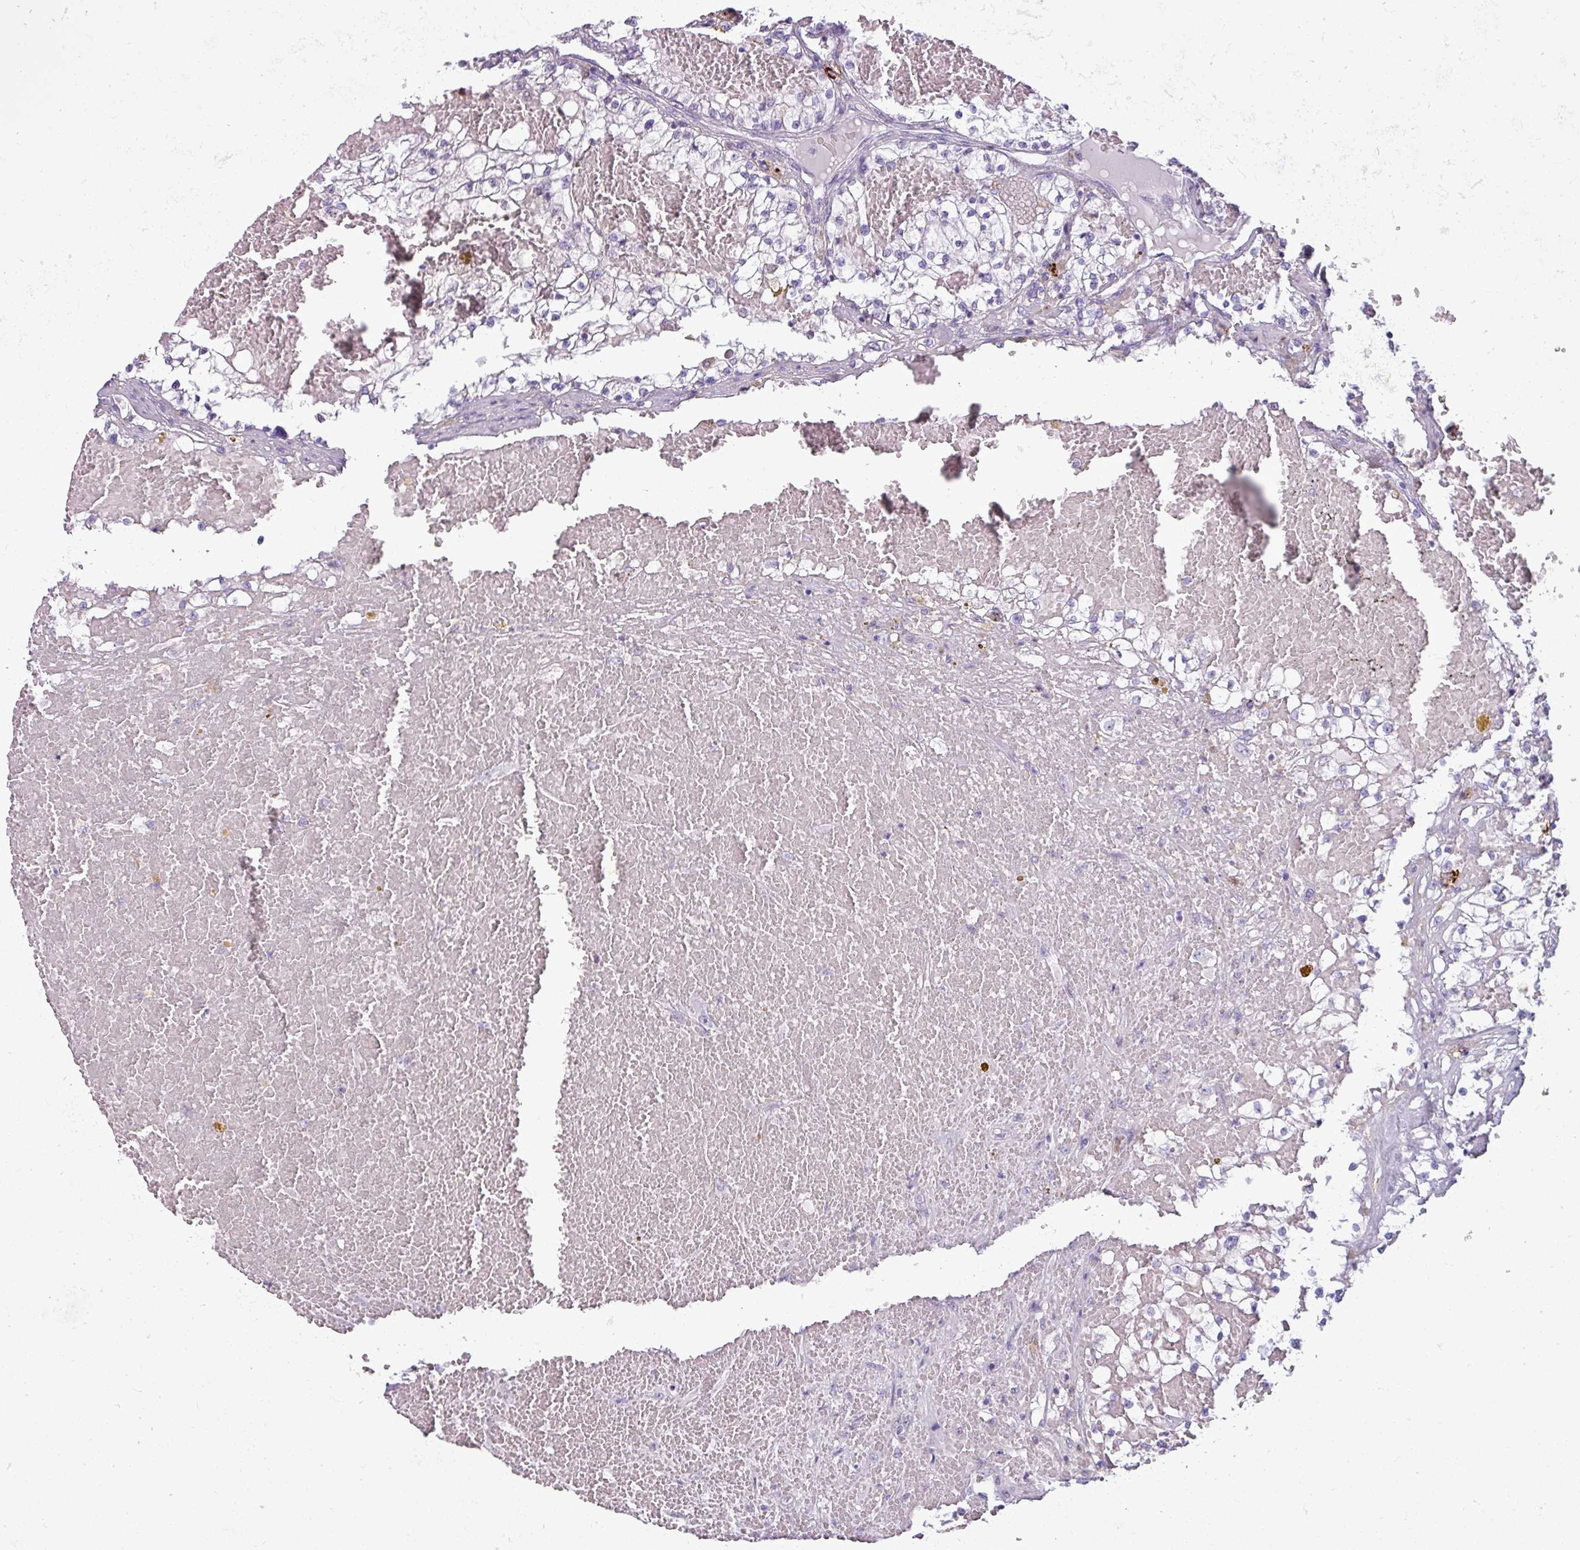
{"staining": {"intensity": "negative", "quantity": "none", "location": "none"}, "tissue": "renal cancer", "cell_type": "Tumor cells", "image_type": "cancer", "snomed": [{"axis": "morphology", "description": "Normal tissue, NOS"}, {"axis": "morphology", "description": "Adenocarcinoma, NOS"}, {"axis": "topography", "description": "Kidney"}], "caption": "IHC micrograph of renal adenocarcinoma stained for a protein (brown), which exhibits no expression in tumor cells. Brightfield microscopy of immunohistochemistry stained with DAB (brown) and hematoxylin (blue), captured at high magnification.", "gene": "TRIM39", "patient": {"sex": "male", "age": 68}}